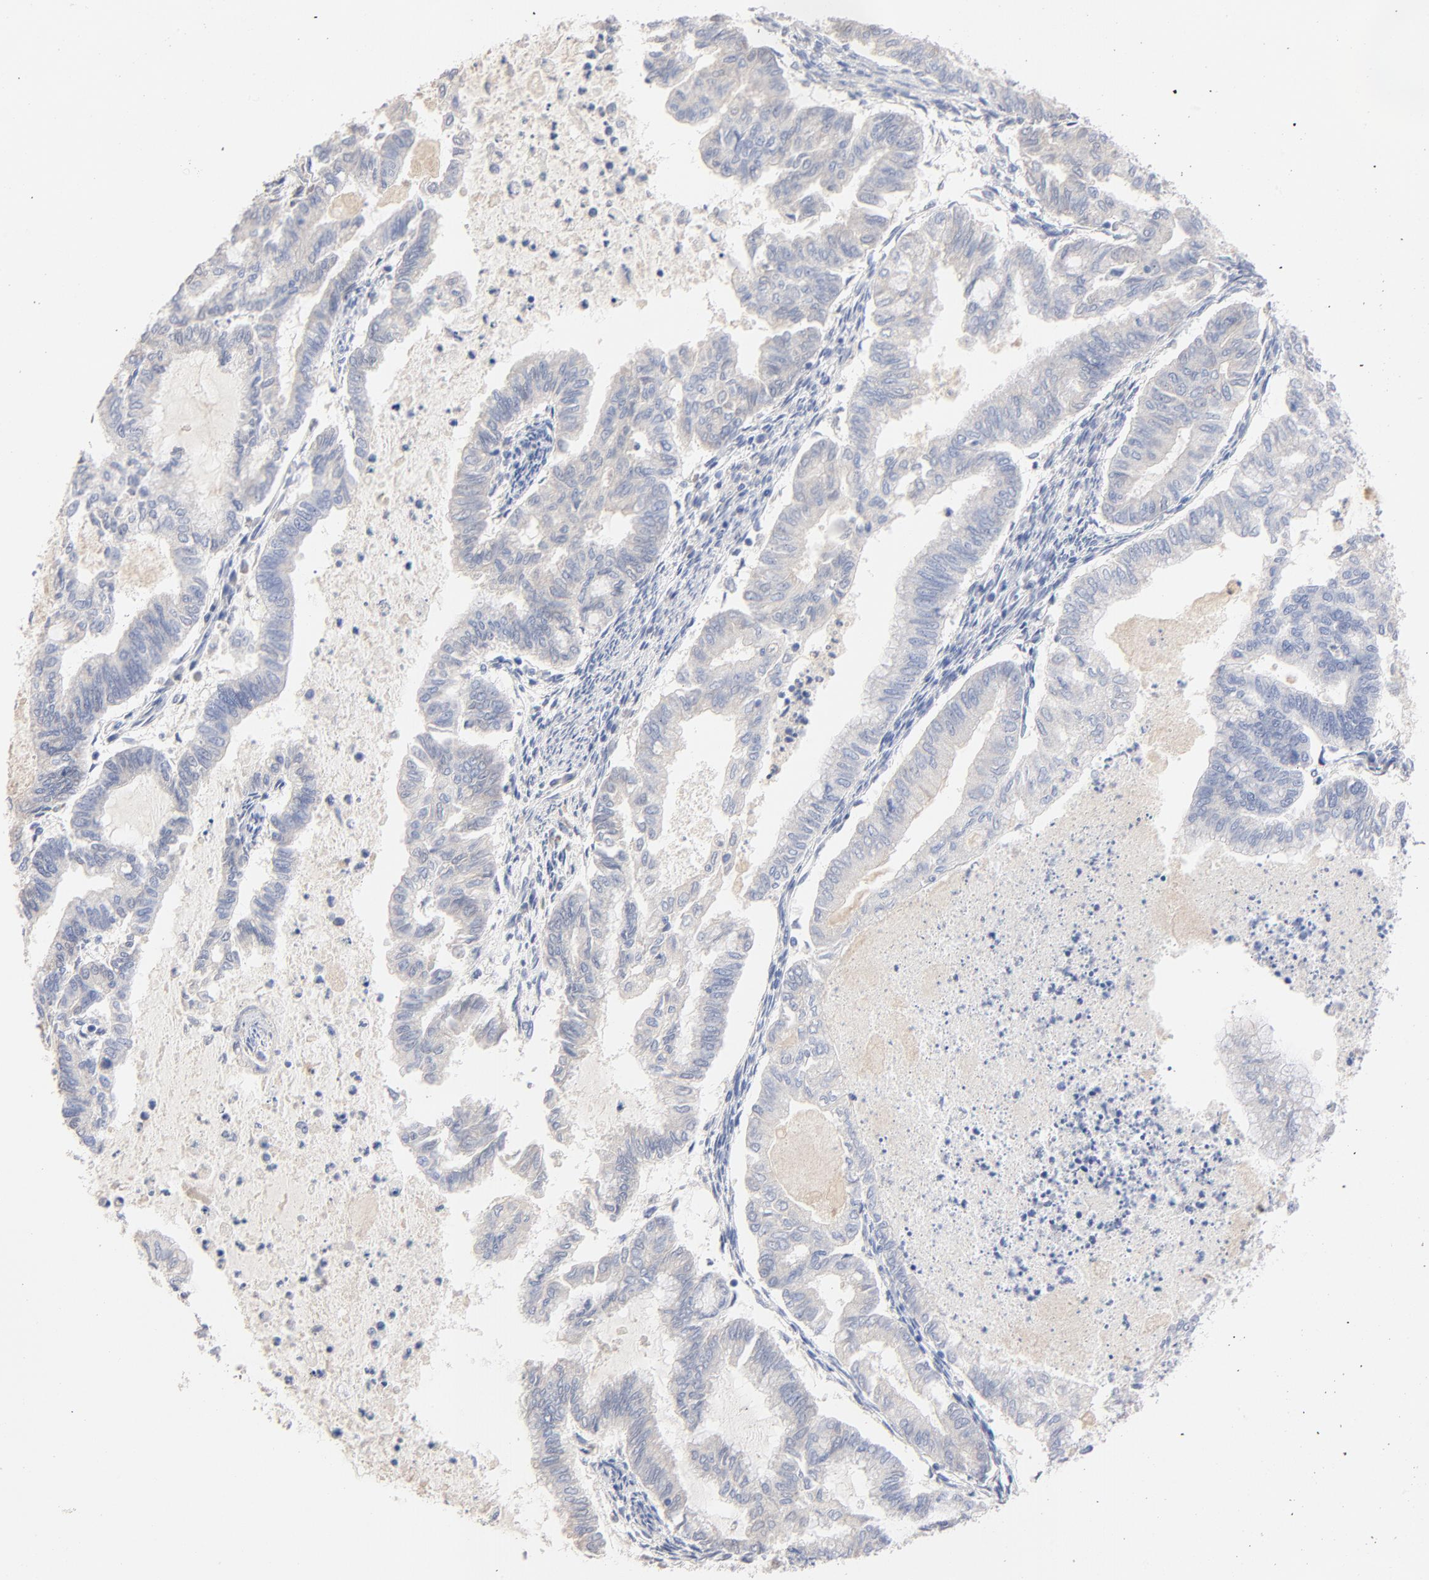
{"staining": {"intensity": "negative", "quantity": "none", "location": "none"}, "tissue": "endometrial cancer", "cell_type": "Tumor cells", "image_type": "cancer", "snomed": [{"axis": "morphology", "description": "Adenocarcinoma, NOS"}, {"axis": "topography", "description": "Endometrium"}], "caption": "Immunohistochemistry of human endometrial cancer shows no staining in tumor cells.", "gene": "CPS1", "patient": {"sex": "female", "age": 79}}